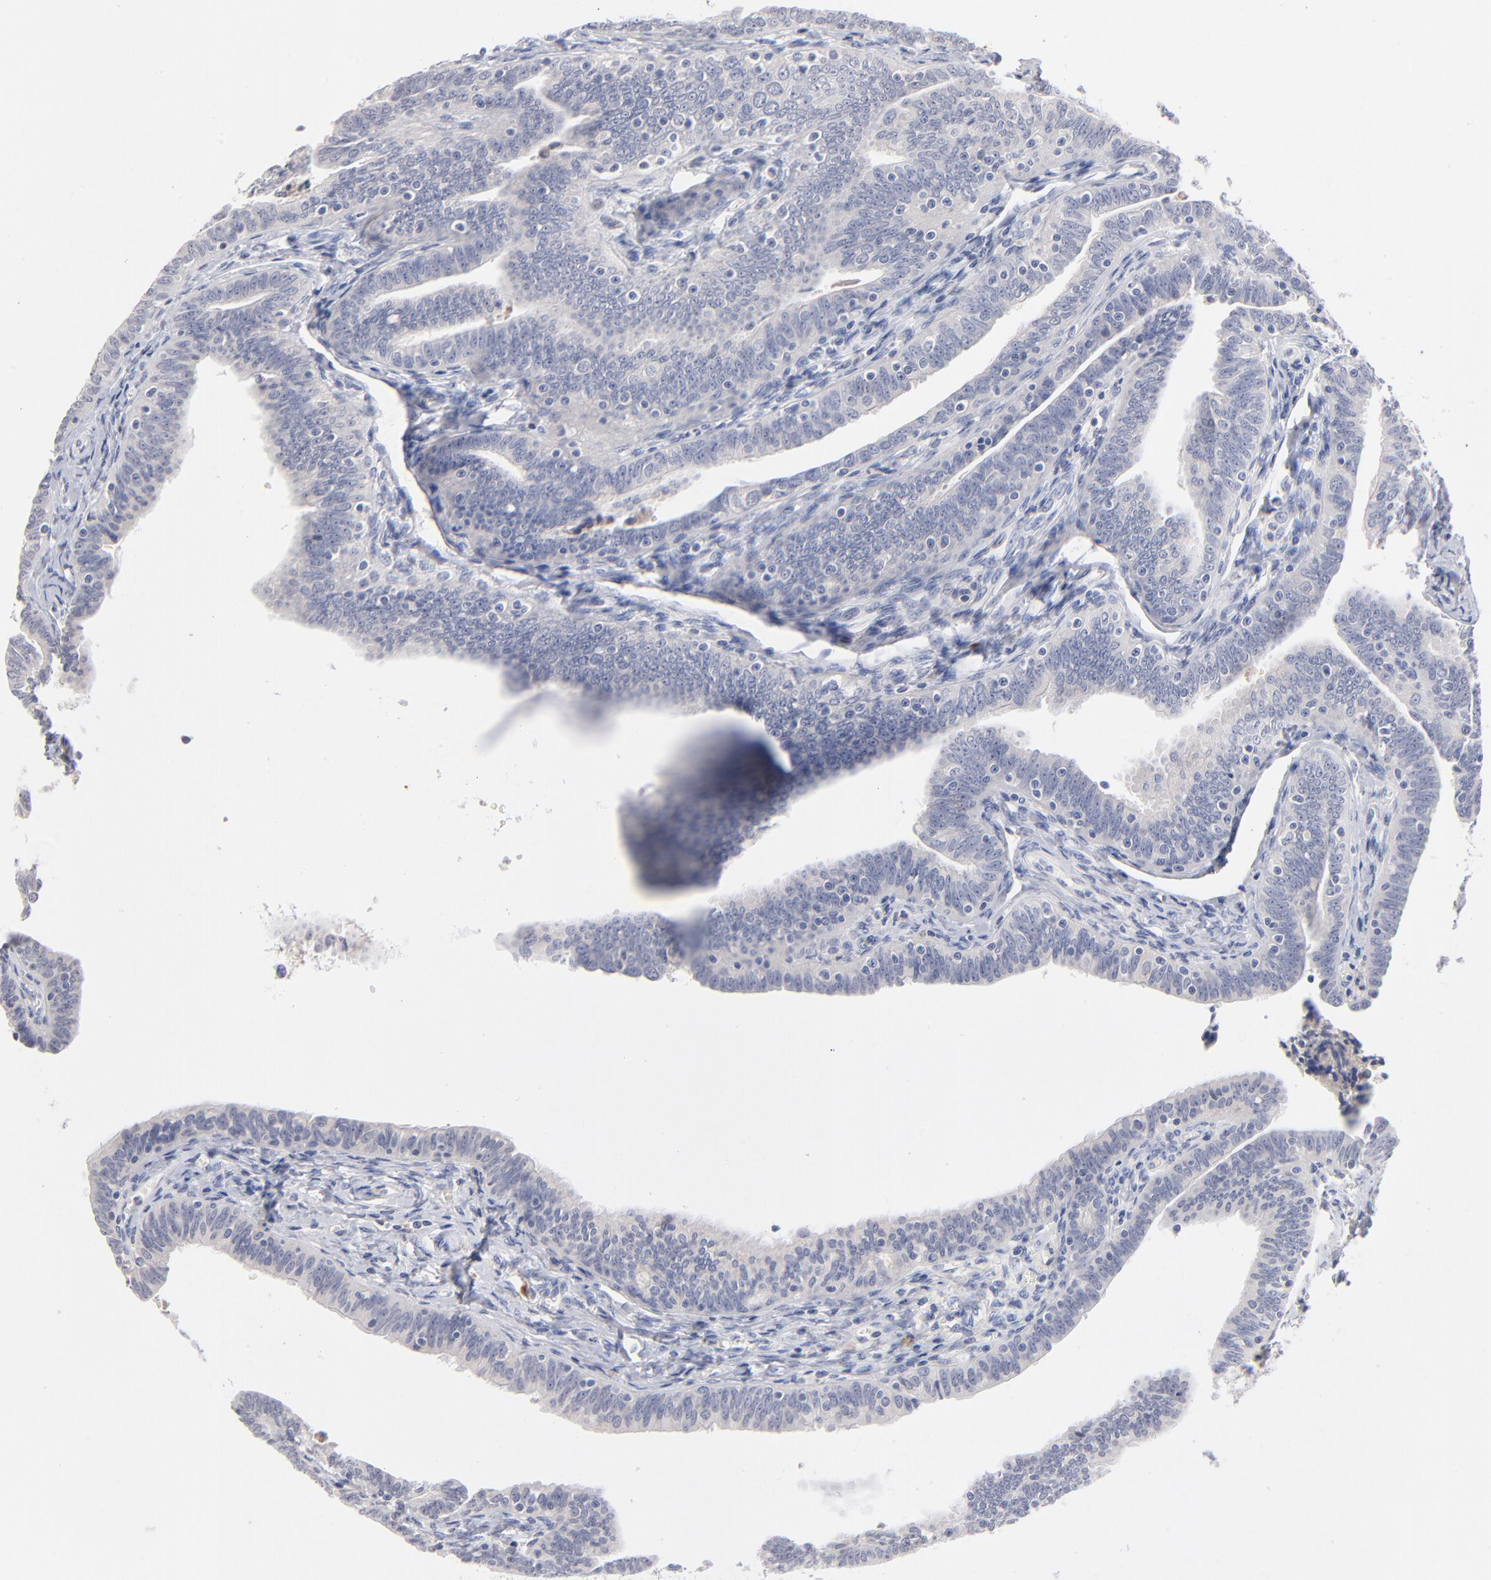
{"staining": {"intensity": "negative", "quantity": "none", "location": "none"}, "tissue": "fallopian tube", "cell_type": "Glandular cells", "image_type": "normal", "snomed": [{"axis": "morphology", "description": "Normal tissue, NOS"}, {"axis": "topography", "description": "Fallopian tube"}, {"axis": "topography", "description": "Ovary"}], "caption": "Immunohistochemistry micrograph of benign human fallopian tube stained for a protein (brown), which exhibits no positivity in glandular cells.", "gene": "F12", "patient": {"sex": "female", "age": 69}}